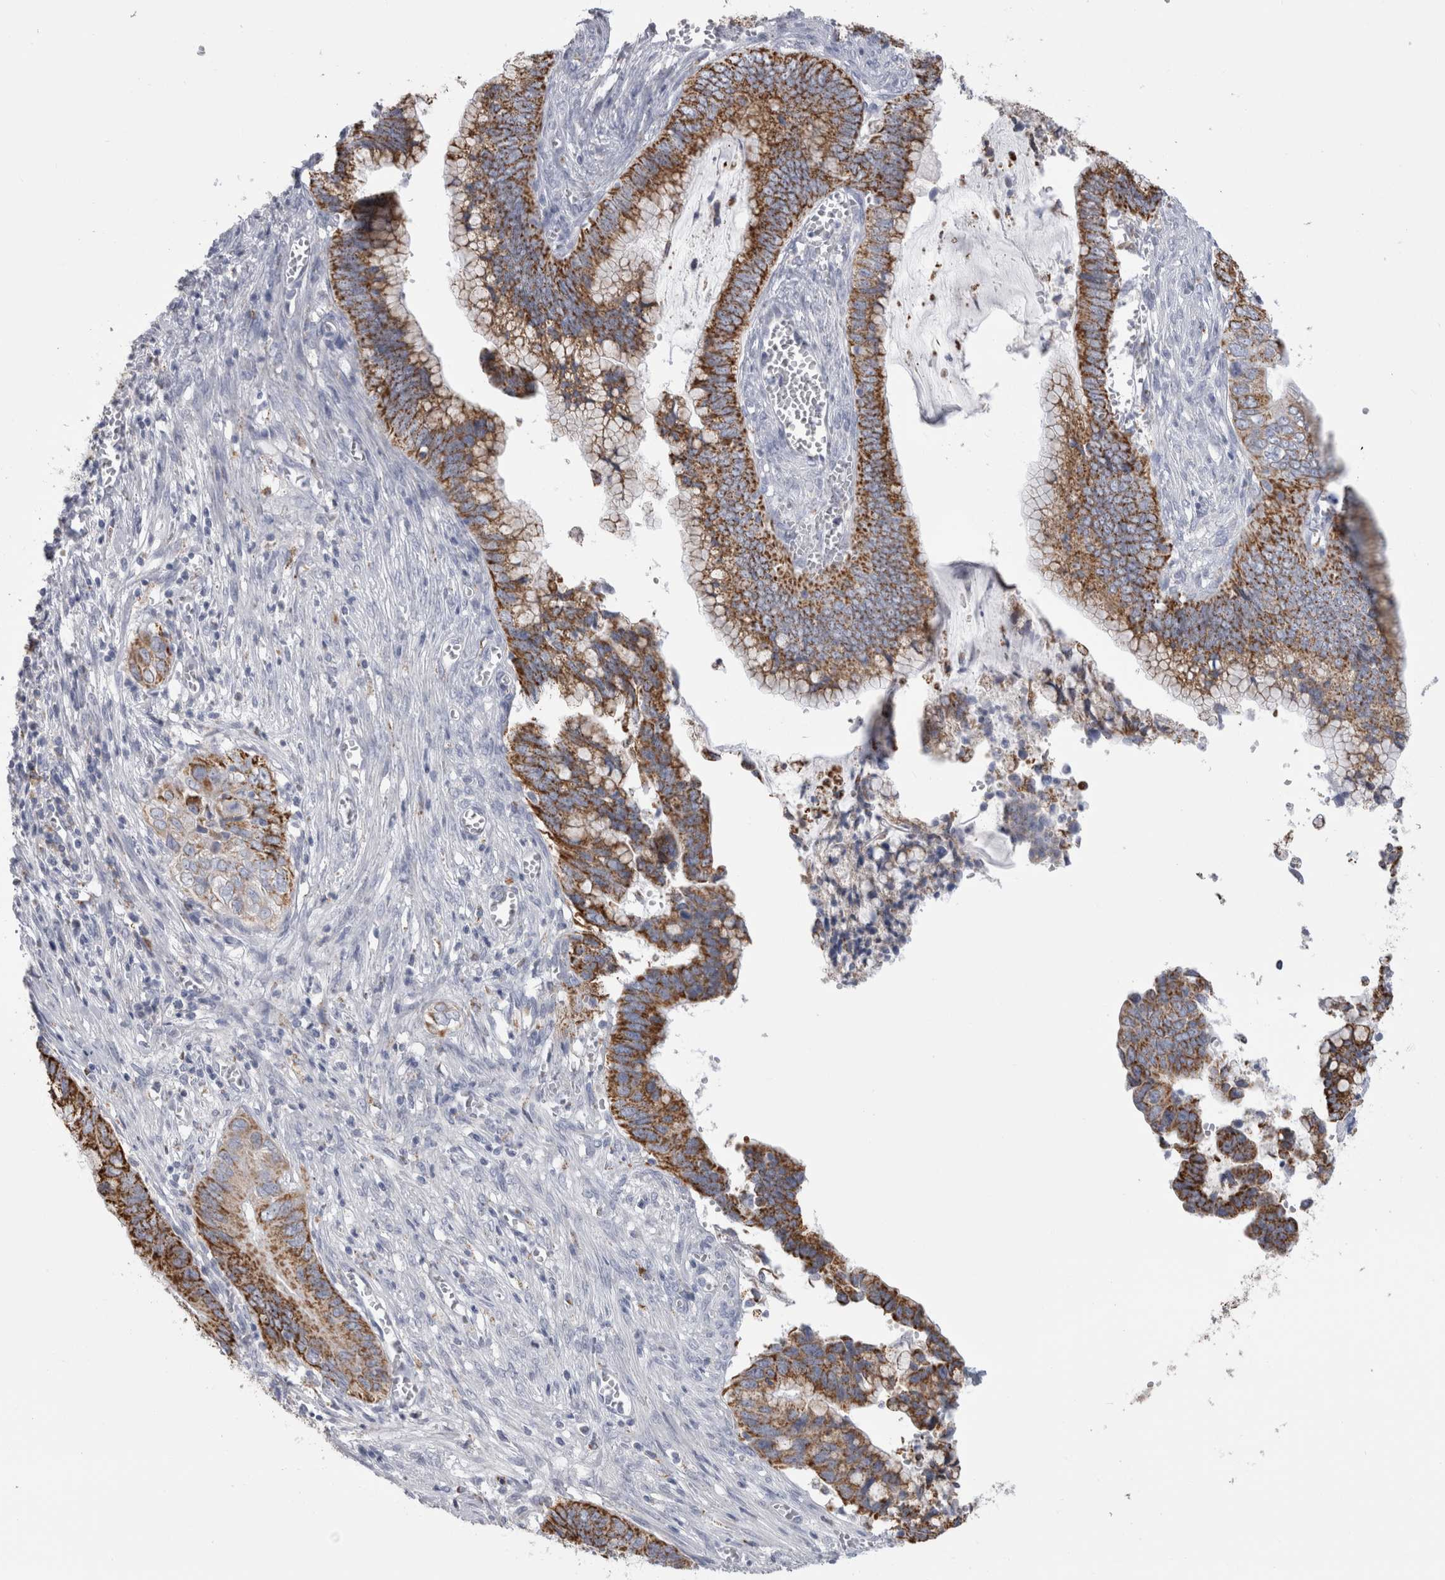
{"staining": {"intensity": "moderate", "quantity": ">75%", "location": "cytoplasmic/membranous"}, "tissue": "cervical cancer", "cell_type": "Tumor cells", "image_type": "cancer", "snomed": [{"axis": "morphology", "description": "Adenocarcinoma, NOS"}, {"axis": "topography", "description": "Cervix"}], "caption": "There is medium levels of moderate cytoplasmic/membranous expression in tumor cells of cervical cancer, as demonstrated by immunohistochemical staining (brown color).", "gene": "GATM", "patient": {"sex": "female", "age": 44}}